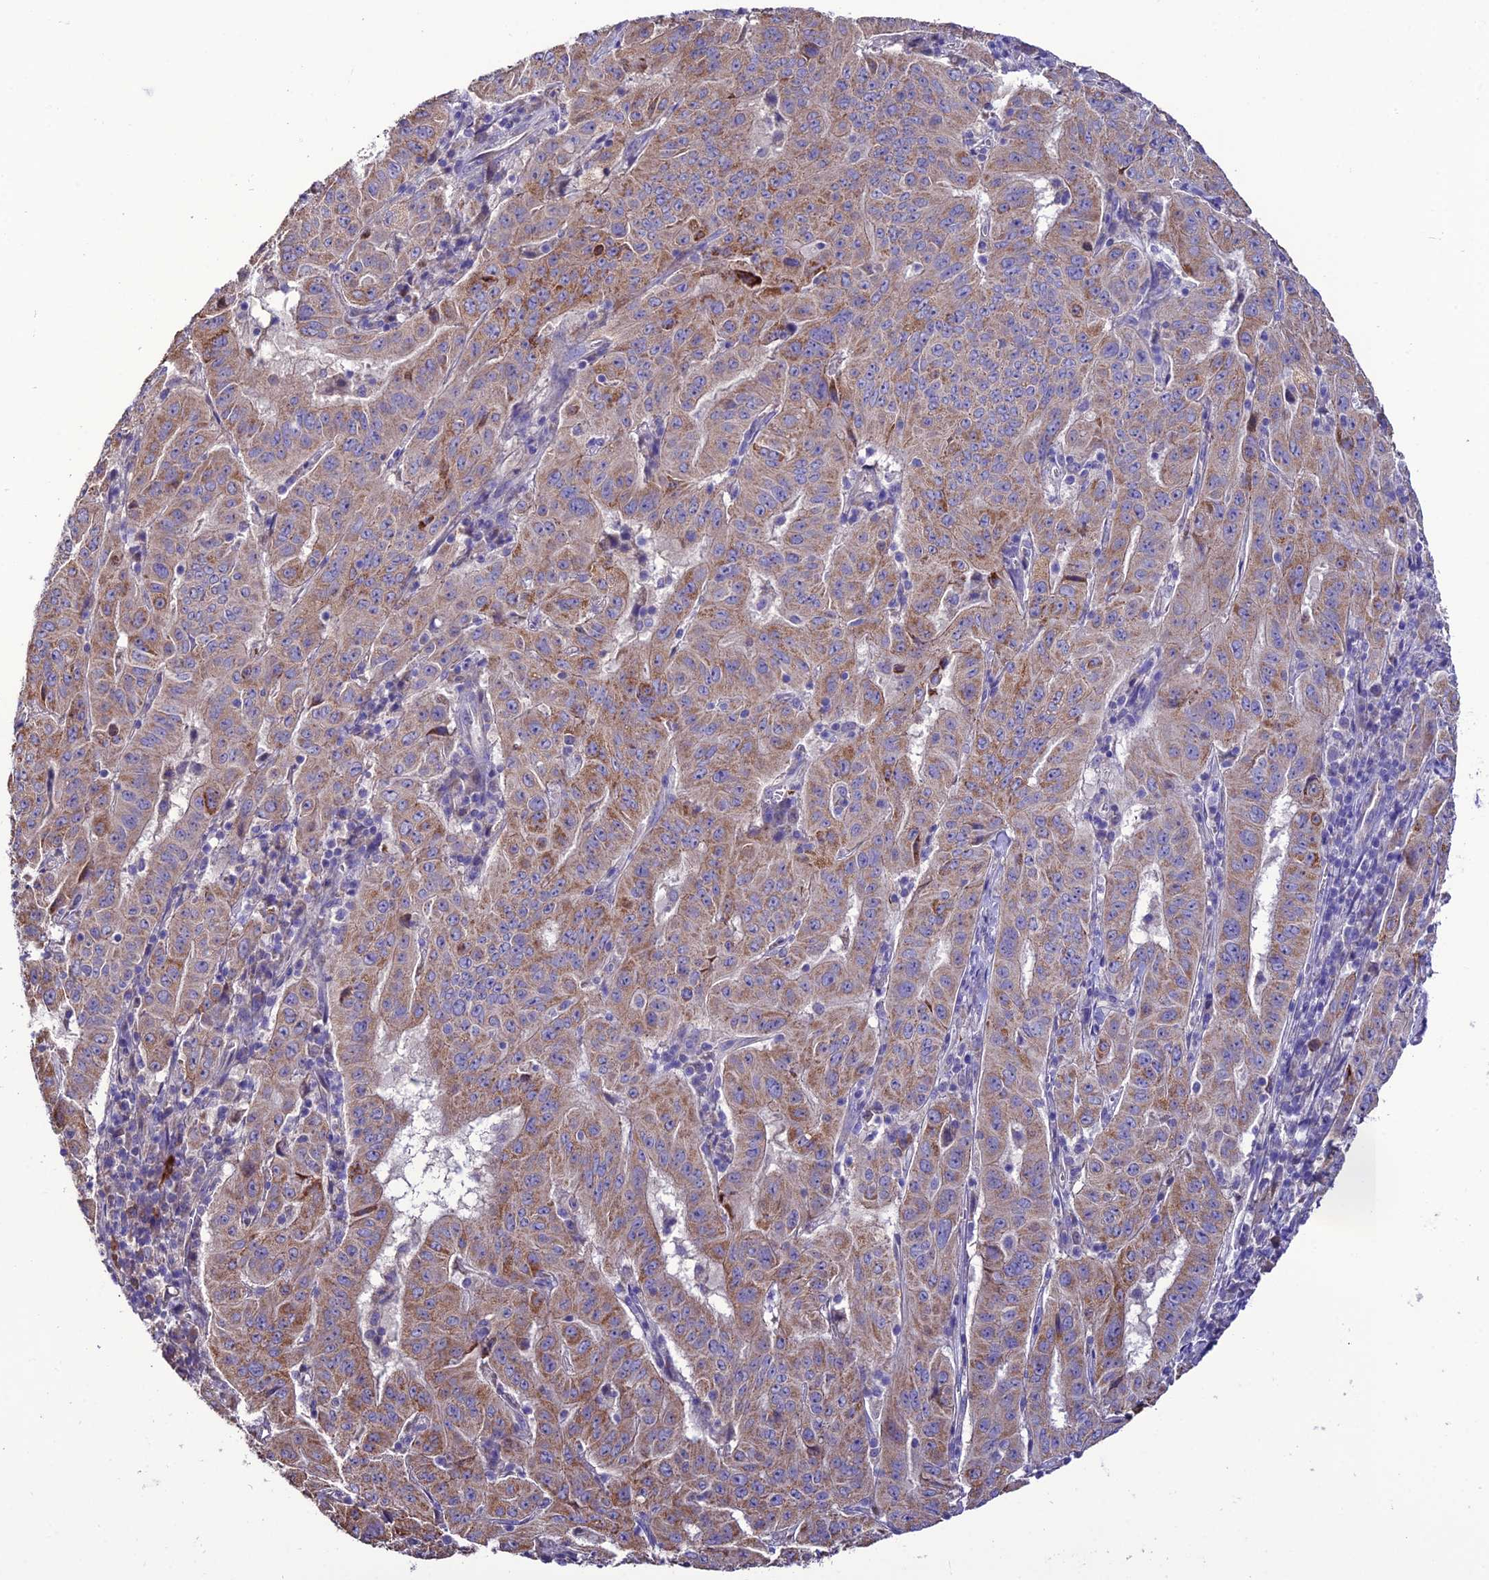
{"staining": {"intensity": "moderate", "quantity": "25%-75%", "location": "cytoplasmic/membranous"}, "tissue": "pancreatic cancer", "cell_type": "Tumor cells", "image_type": "cancer", "snomed": [{"axis": "morphology", "description": "Adenocarcinoma, NOS"}, {"axis": "topography", "description": "Pancreas"}], "caption": "Immunohistochemical staining of human adenocarcinoma (pancreatic) demonstrates moderate cytoplasmic/membranous protein expression in approximately 25%-75% of tumor cells.", "gene": "HOGA1", "patient": {"sex": "male", "age": 63}}